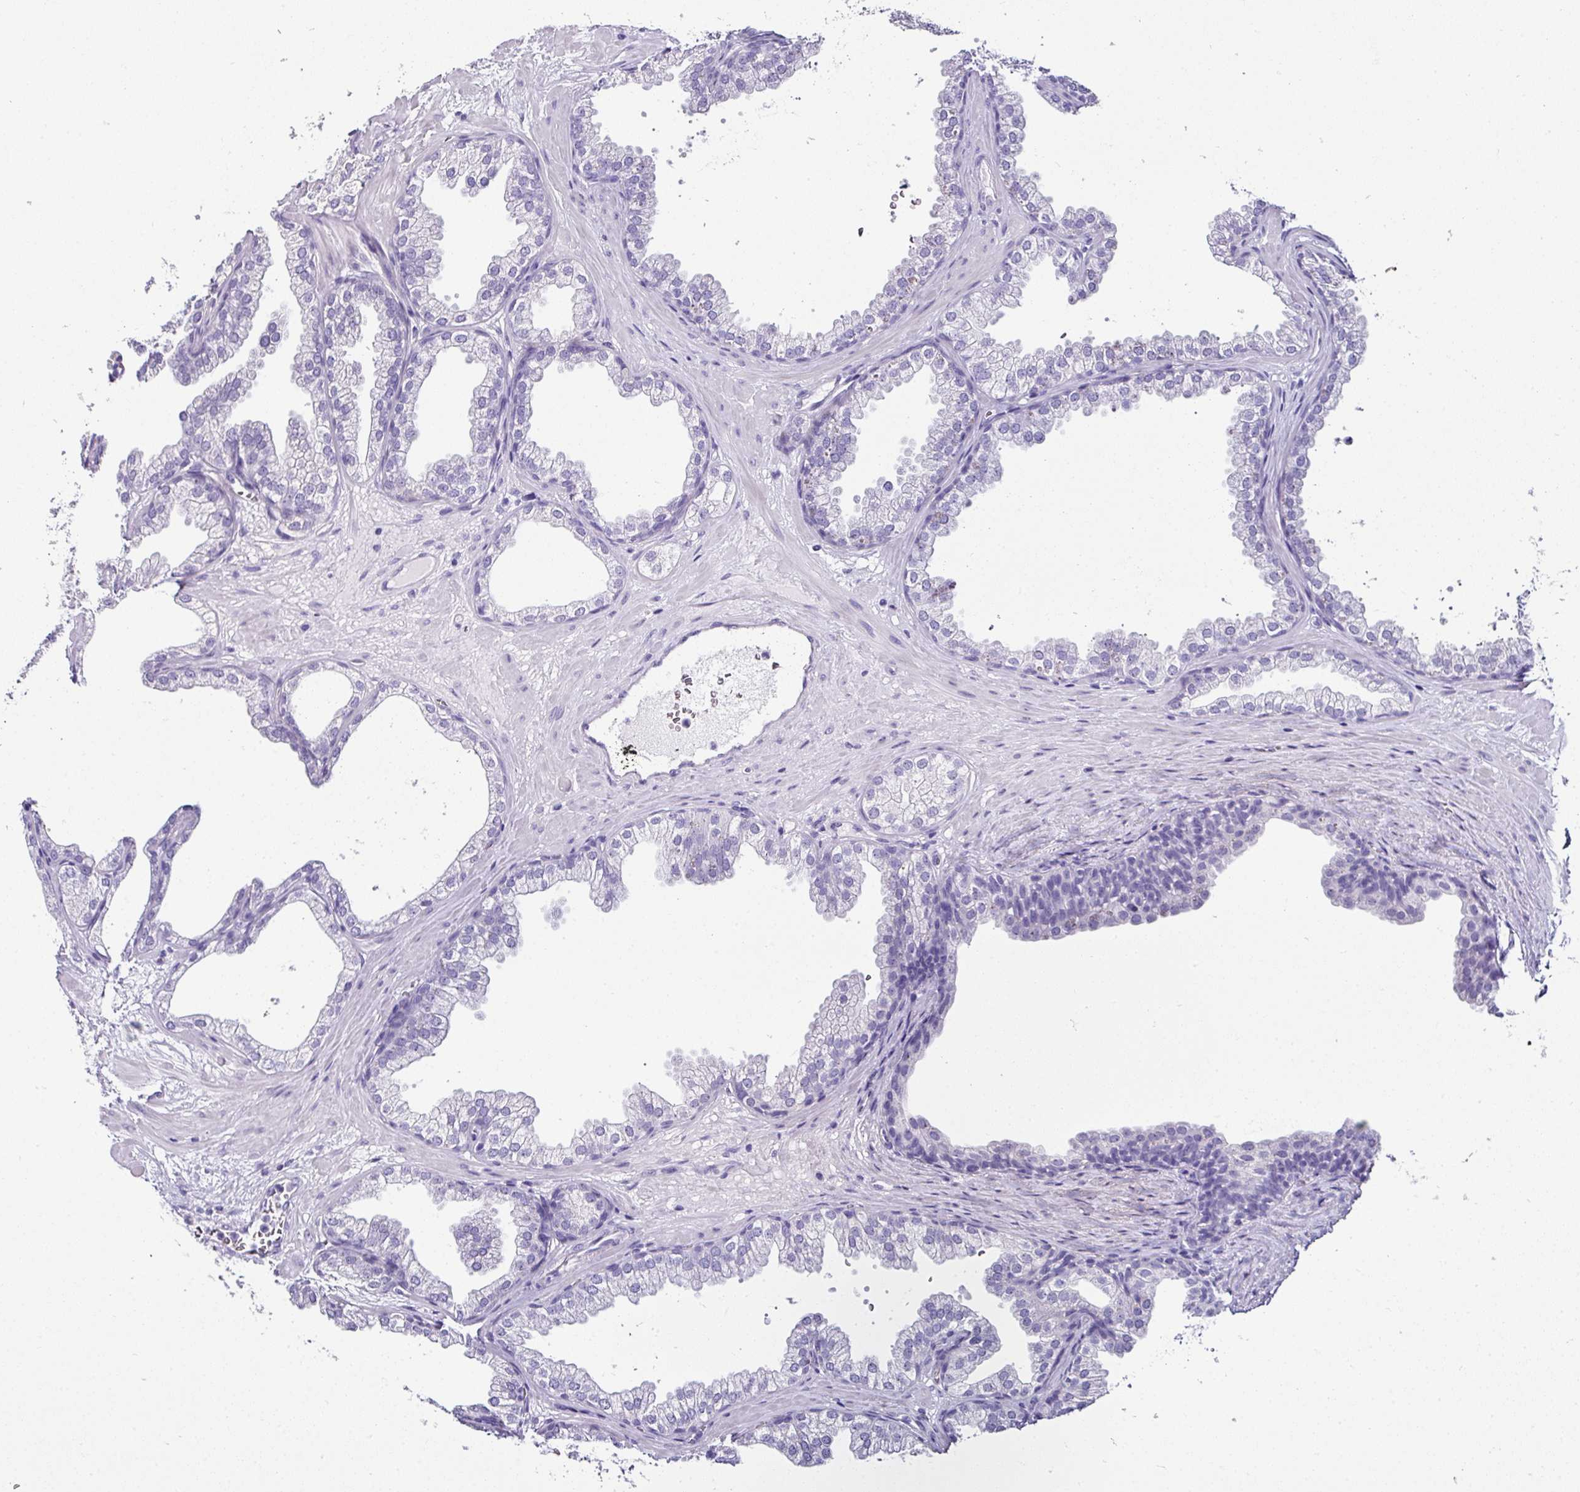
{"staining": {"intensity": "negative", "quantity": "none", "location": "none"}, "tissue": "prostate", "cell_type": "Glandular cells", "image_type": "normal", "snomed": [{"axis": "morphology", "description": "Normal tissue, NOS"}, {"axis": "topography", "description": "Prostate"}], "caption": "A high-resolution histopathology image shows immunohistochemistry (IHC) staining of benign prostate, which displays no significant positivity in glandular cells.", "gene": "NAPSA", "patient": {"sex": "male", "age": 37}}